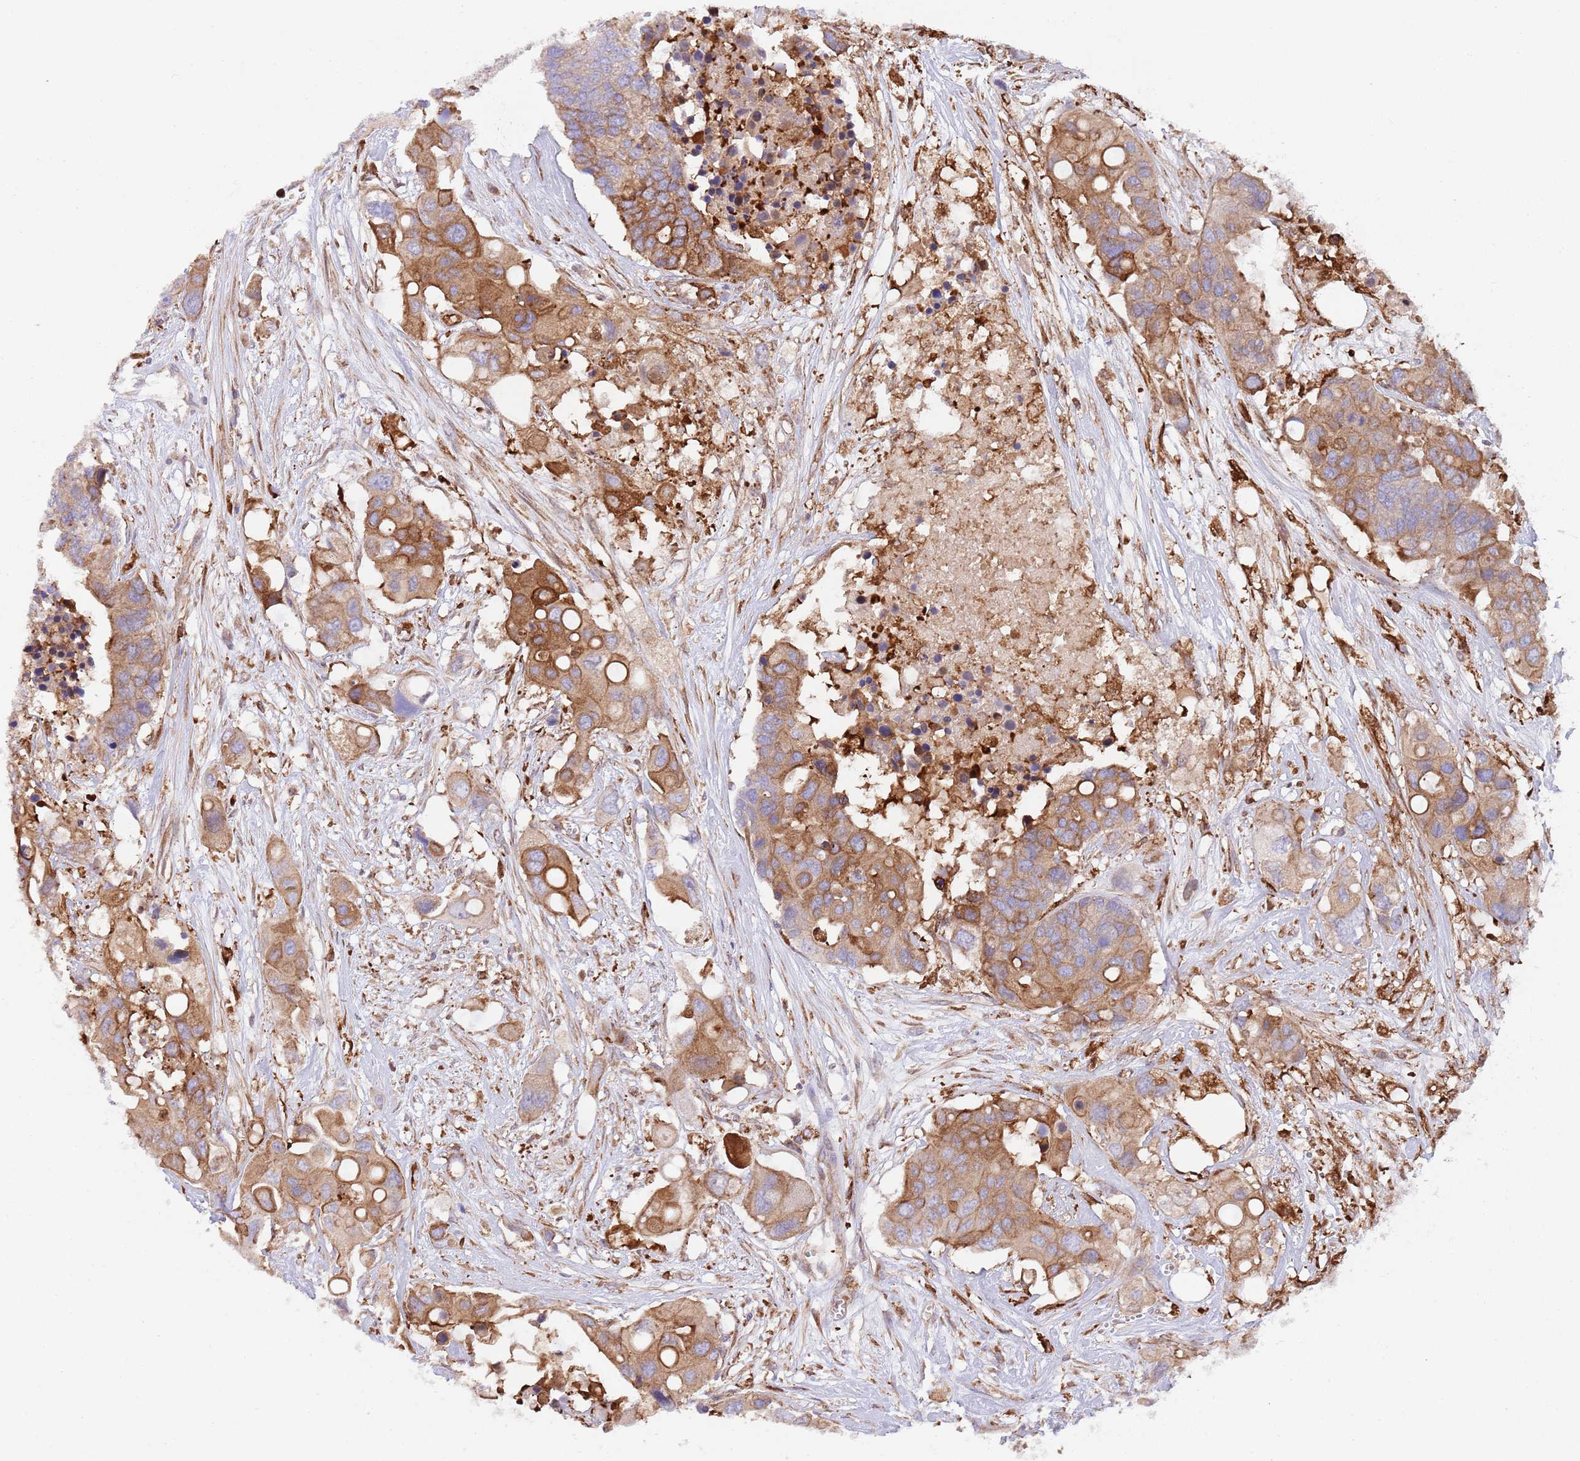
{"staining": {"intensity": "moderate", "quantity": "25%-75%", "location": "cytoplasmic/membranous"}, "tissue": "colorectal cancer", "cell_type": "Tumor cells", "image_type": "cancer", "snomed": [{"axis": "morphology", "description": "Adenocarcinoma, NOS"}, {"axis": "topography", "description": "Colon"}], "caption": "Human colorectal cancer (adenocarcinoma) stained with a brown dye demonstrates moderate cytoplasmic/membranous positive expression in about 25%-75% of tumor cells.", "gene": "ZMYM5", "patient": {"sex": "male", "age": 77}}